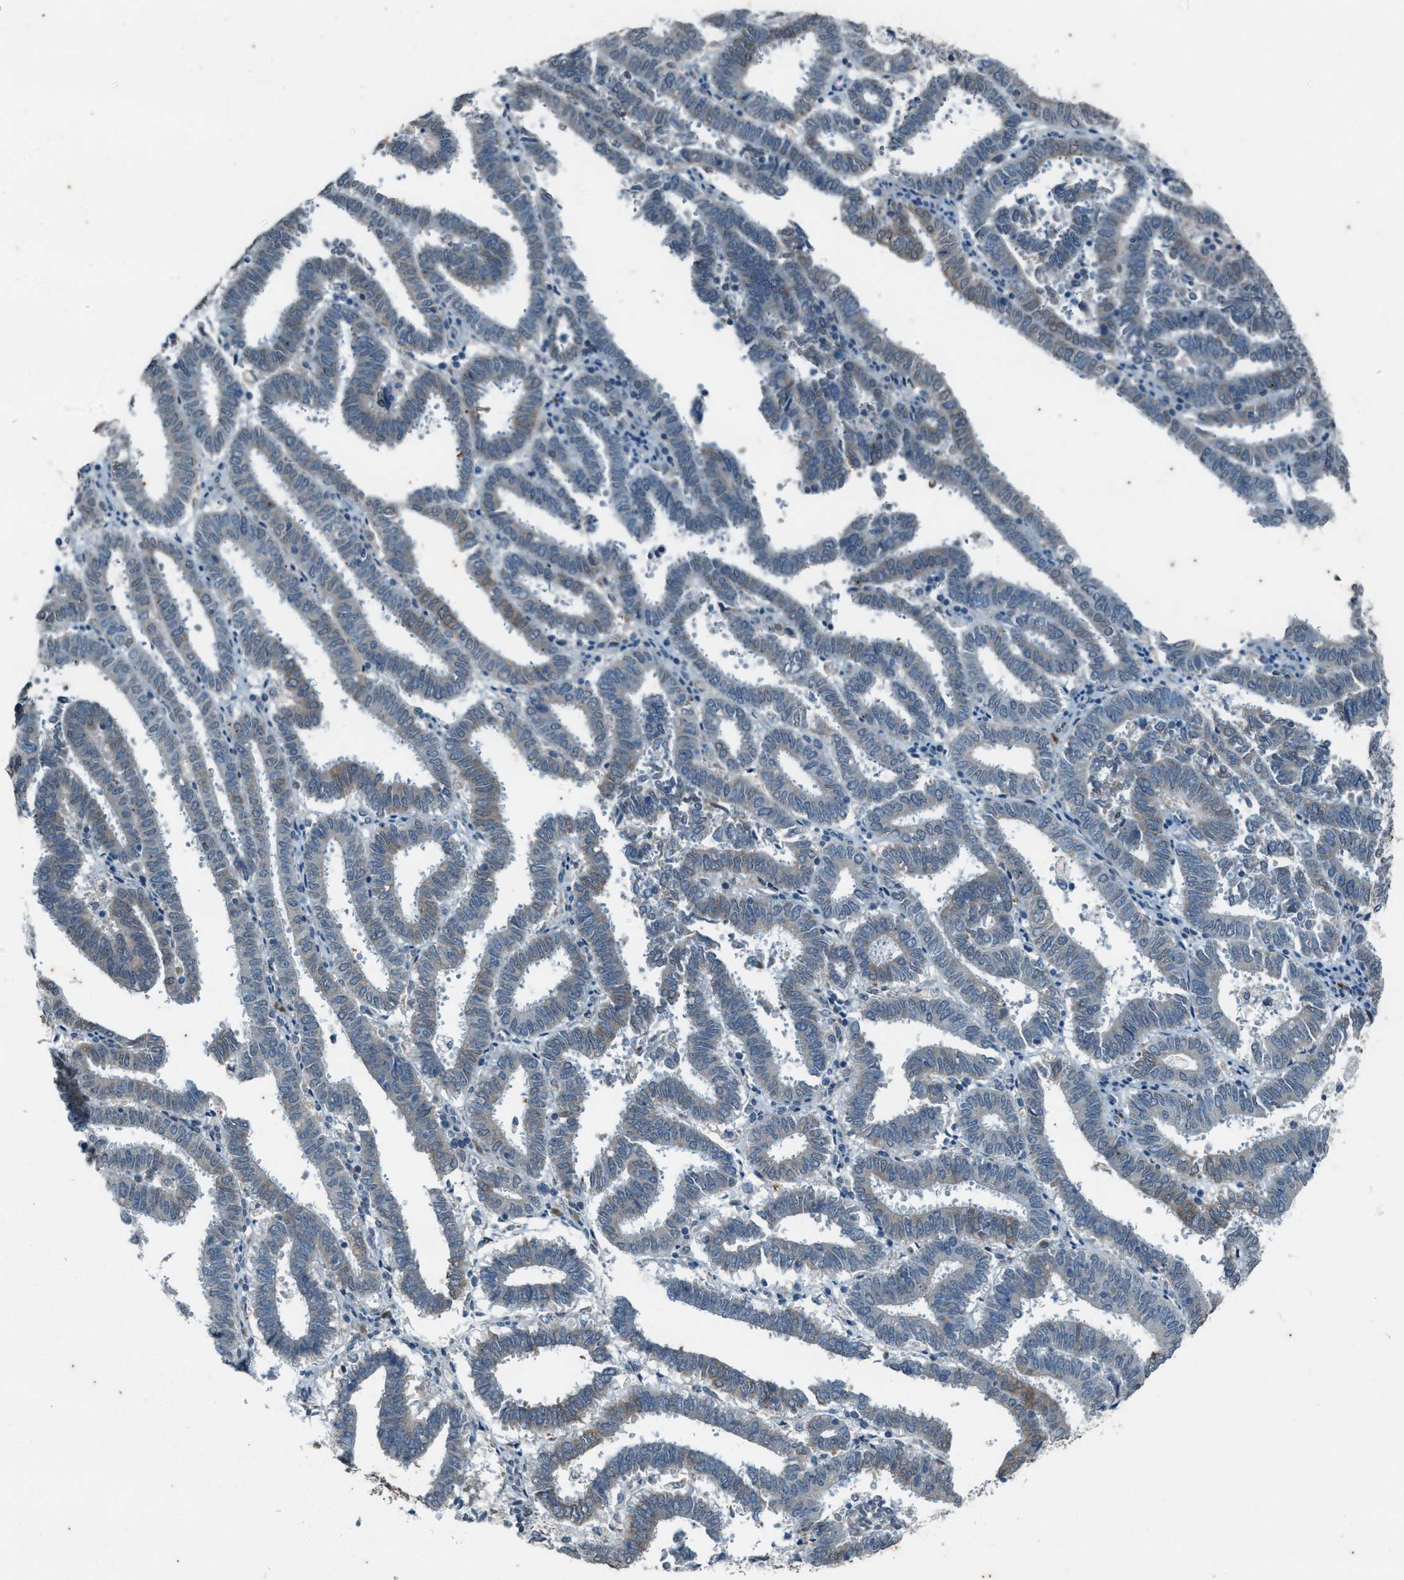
{"staining": {"intensity": "moderate", "quantity": "25%-75%", "location": "cytoplasmic/membranous"}, "tissue": "endometrial cancer", "cell_type": "Tumor cells", "image_type": "cancer", "snomed": [{"axis": "morphology", "description": "Adenocarcinoma, NOS"}, {"axis": "topography", "description": "Uterus"}], "caption": "A photomicrograph of human endometrial cancer (adenocarcinoma) stained for a protein exhibits moderate cytoplasmic/membranous brown staining in tumor cells. Using DAB (3,3'-diaminobenzidine) (brown) and hematoxylin (blue) stains, captured at high magnification using brightfield microscopy.", "gene": "CHPF2", "patient": {"sex": "female", "age": 83}}